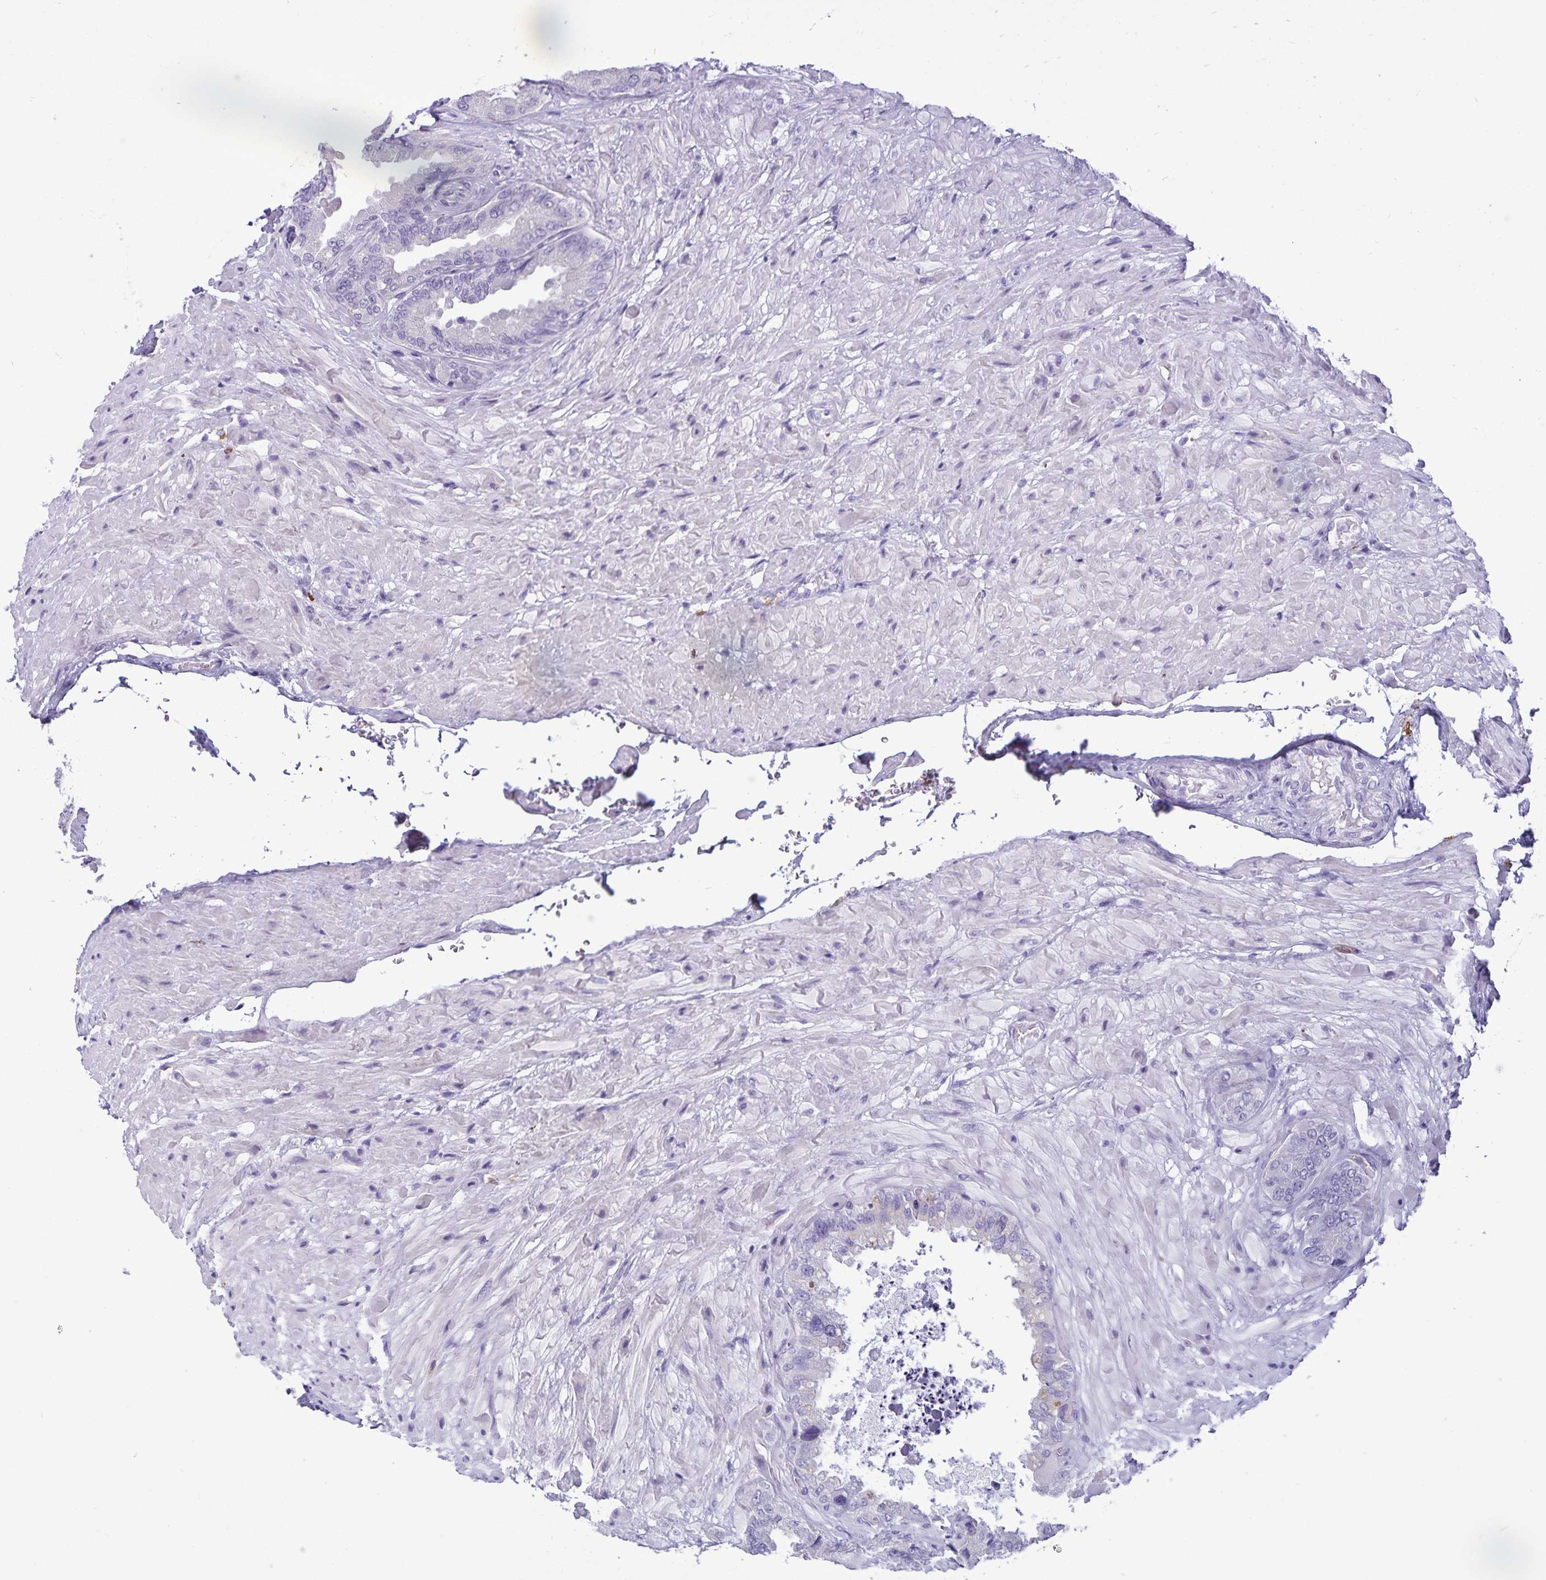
{"staining": {"intensity": "negative", "quantity": "none", "location": "none"}, "tissue": "seminal vesicle", "cell_type": "Glandular cells", "image_type": "normal", "snomed": [{"axis": "morphology", "description": "Normal tissue, NOS"}, {"axis": "topography", "description": "Seminal veicle"}], "caption": "Protein analysis of benign seminal vesicle reveals no significant positivity in glandular cells. (DAB immunohistochemistry, high magnification).", "gene": "IBTK", "patient": {"sex": "male", "age": 68}}